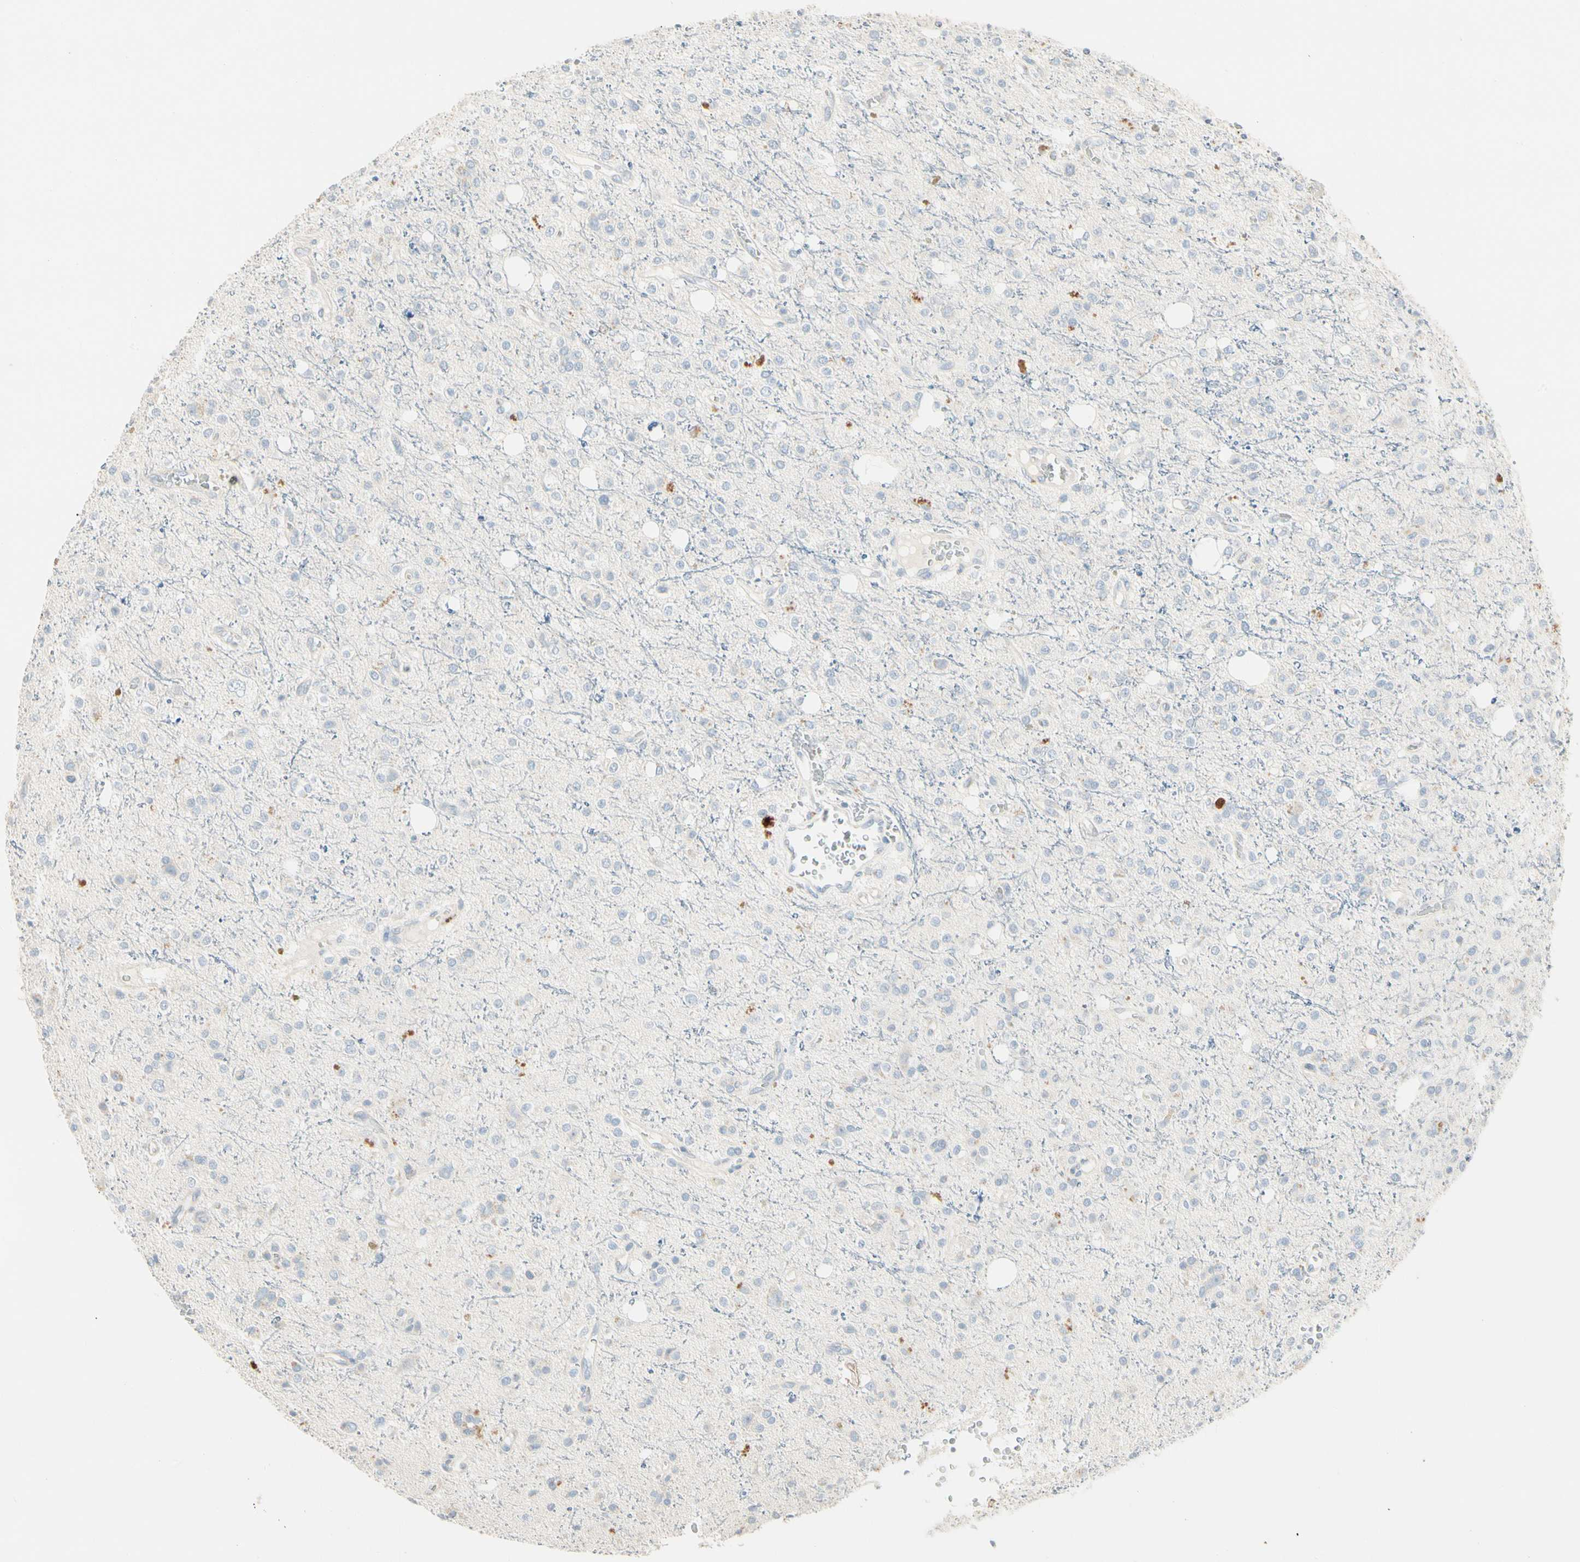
{"staining": {"intensity": "moderate", "quantity": "<25%", "location": "cytoplasmic/membranous"}, "tissue": "glioma", "cell_type": "Tumor cells", "image_type": "cancer", "snomed": [{"axis": "morphology", "description": "Glioma, malignant, High grade"}, {"axis": "topography", "description": "Brain"}], "caption": "Immunohistochemical staining of human glioma shows low levels of moderate cytoplasmic/membranous protein positivity in approximately <25% of tumor cells.", "gene": "ALDH18A1", "patient": {"sex": "male", "age": 47}}